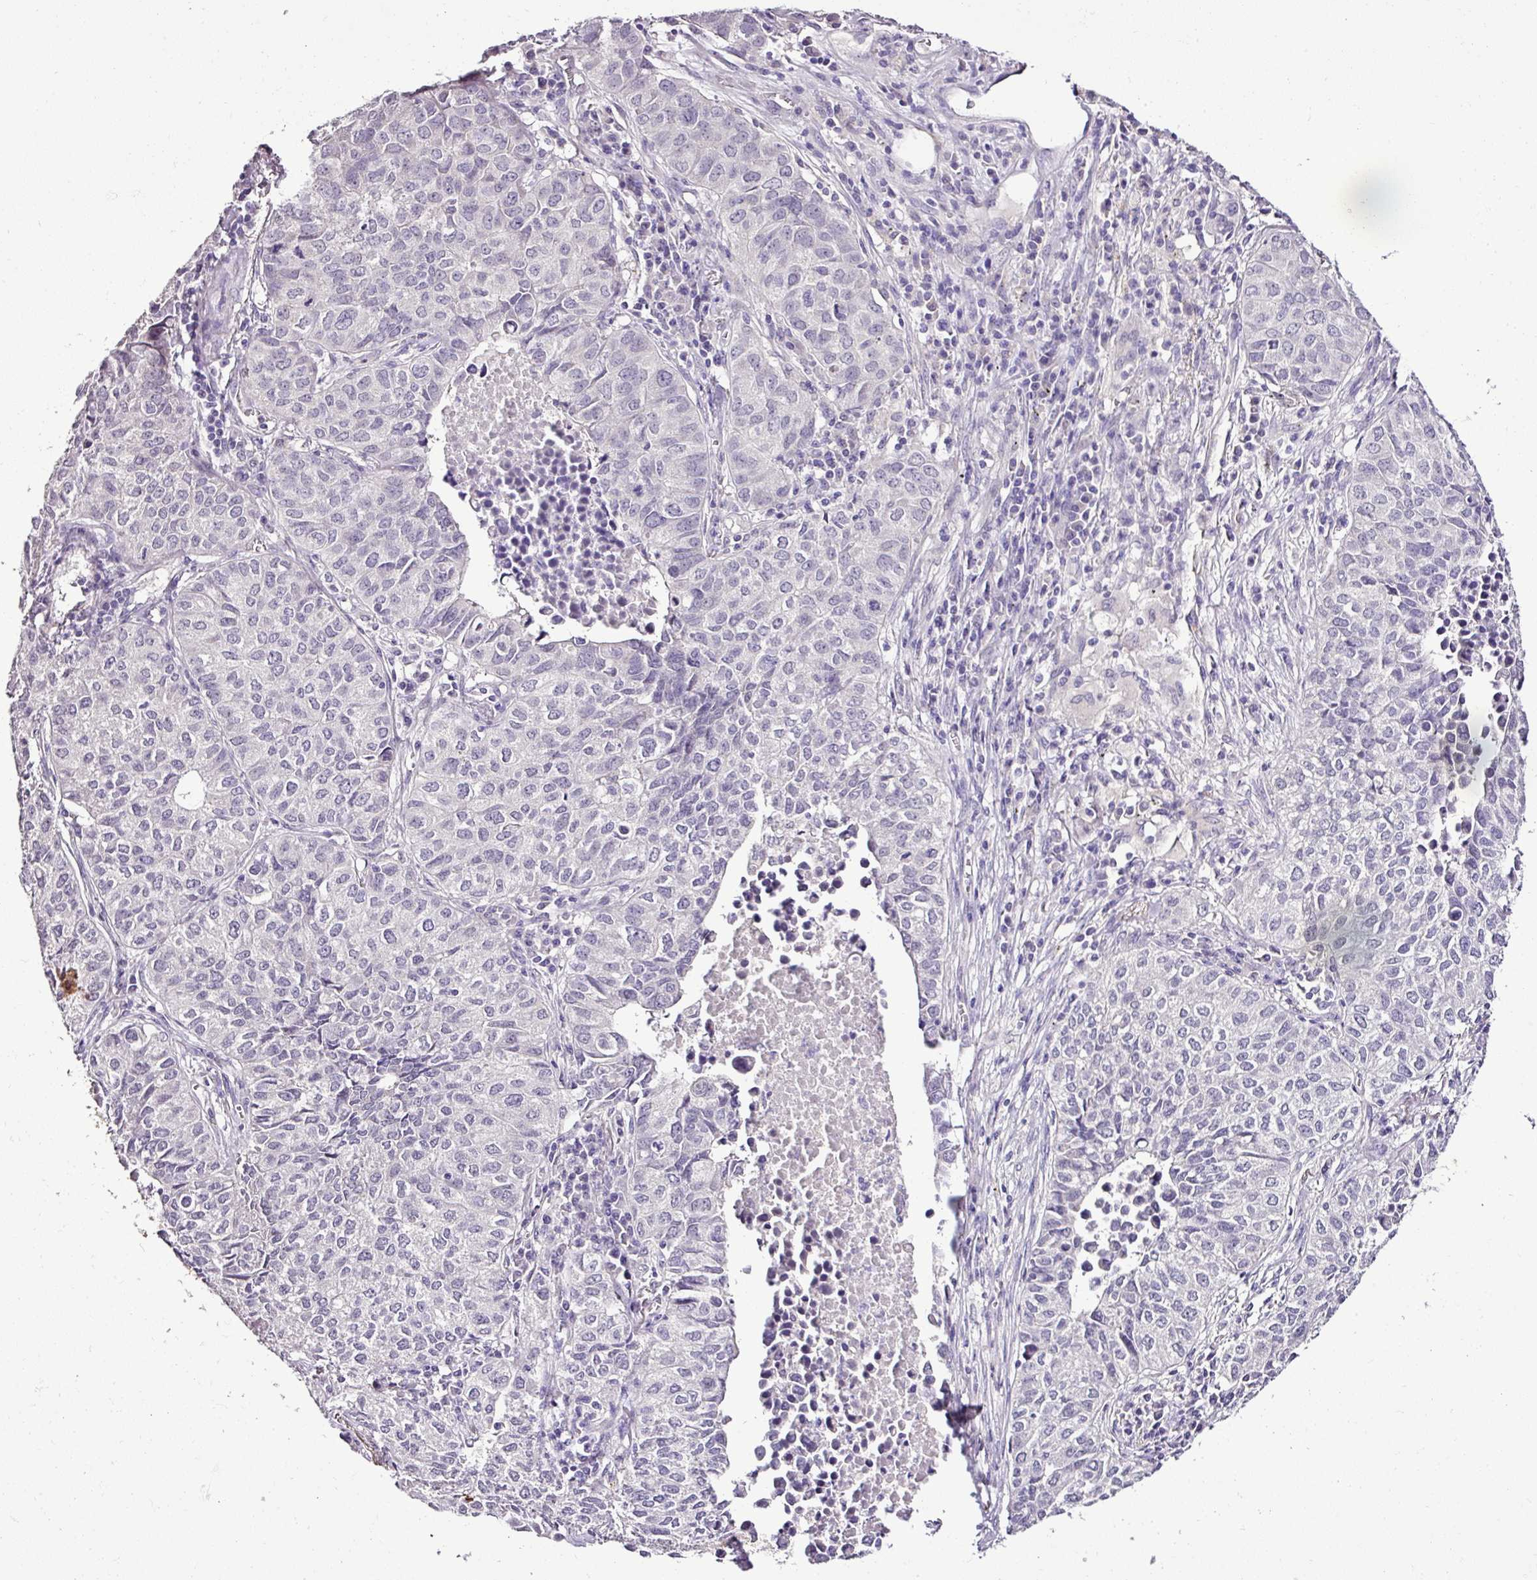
{"staining": {"intensity": "negative", "quantity": "none", "location": "none"}, "tissue": "lung cancer", "cell_type": "Tumor cells", "image_type": "cancer", "snomed": [{"axis": "morphology", "description": "Adenocarcinoma, NOS"}, {"axis": "topography", "description": "Lung"}], "caption": "Lung cancer (adenocarcinoma) was stained to show a protein in brown. There is no significant expression in tumor cells.", "gene": "ESR1", "patient": {"sex": "female", "age": 50}}